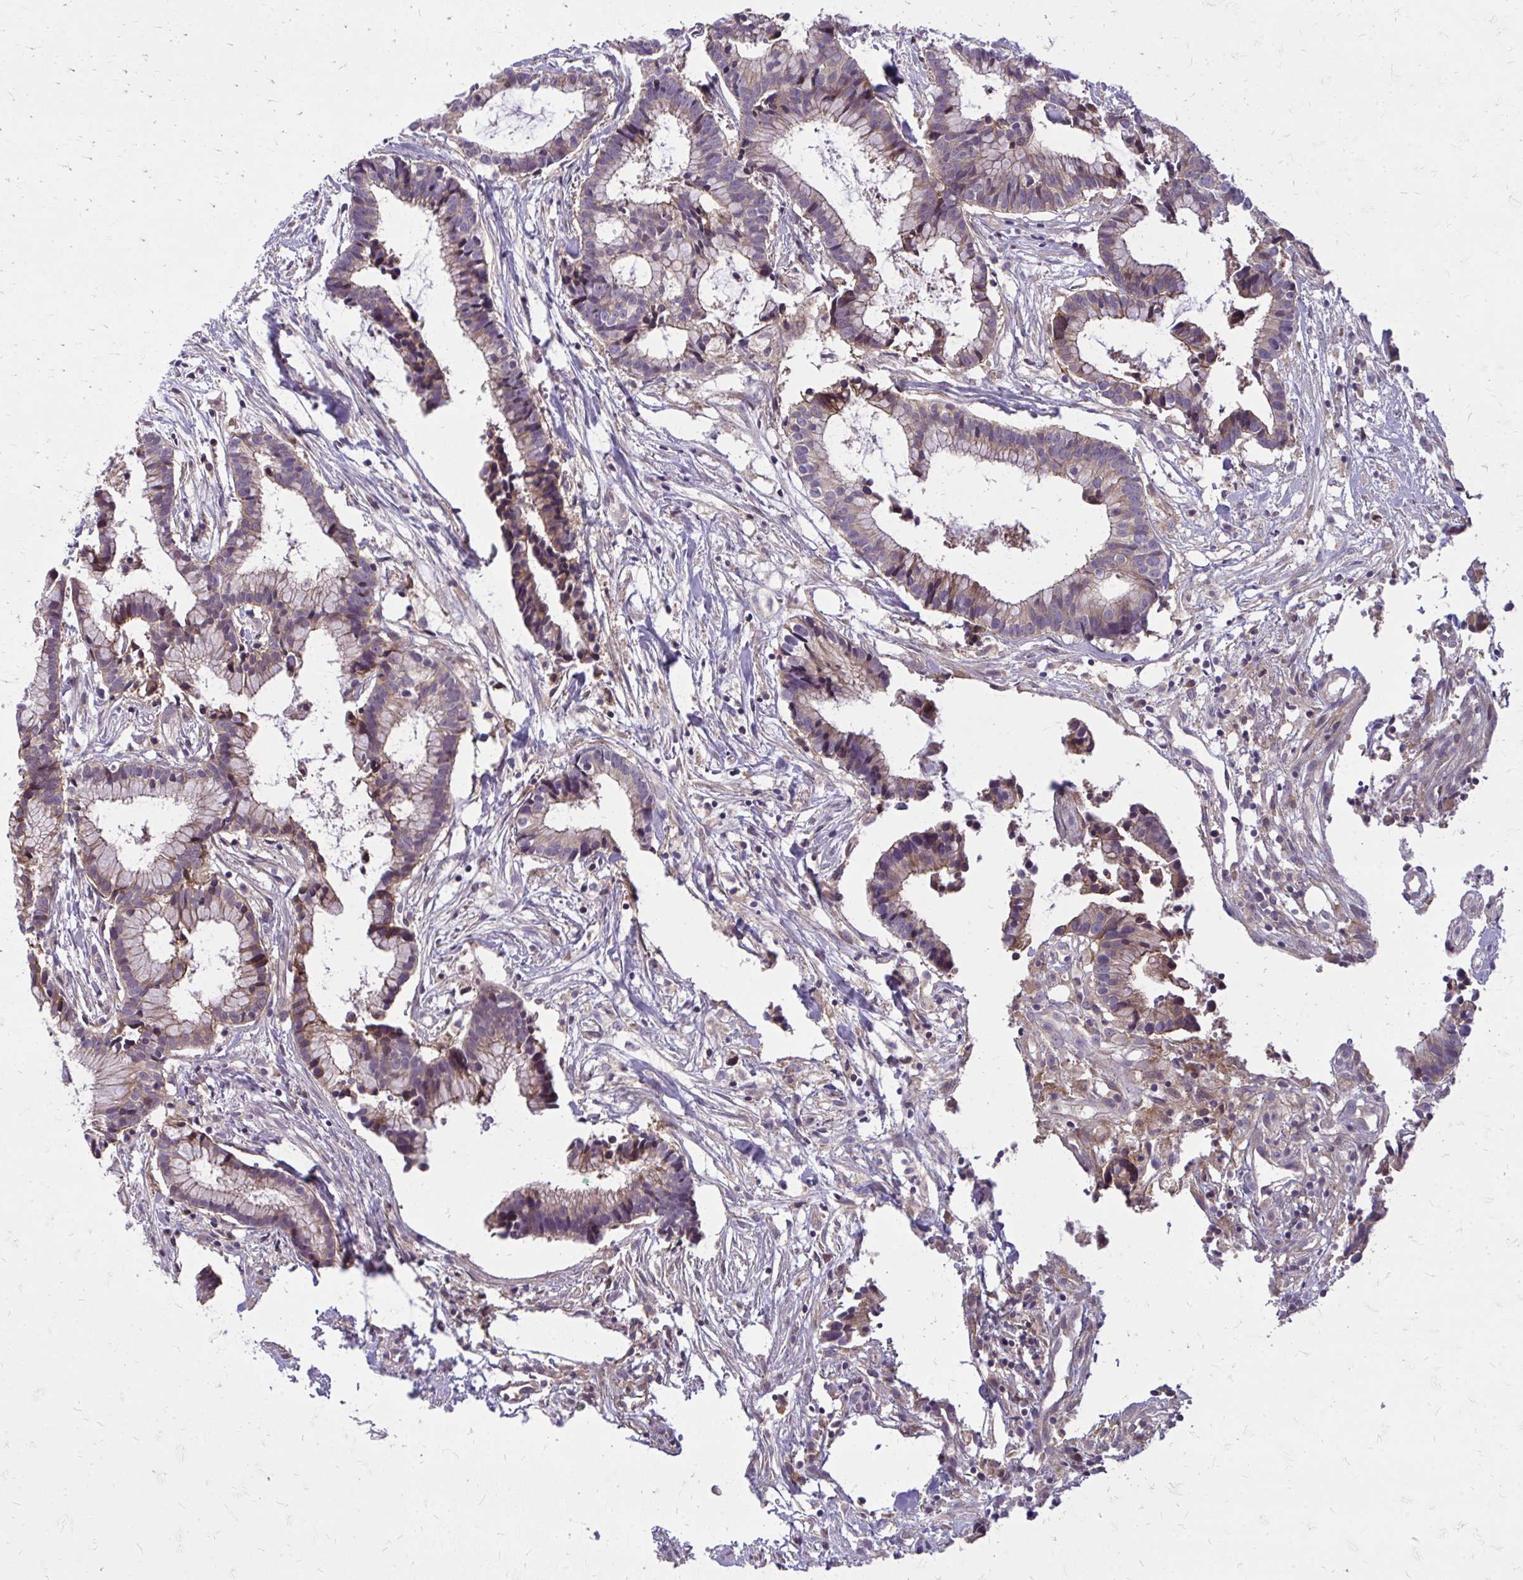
{"staining": {"intensity": "weak", "quantity": "25%-75%", "location": "cytoplasmic/membranous"}, "tissue": "colorectal cancer", "cell_type": "Tumor cells", "image_type": "cancer", "snomed": [{"axis": "morphology", "description": "Adenocarcinoma, NOS"}, {"axis": "topography", "description": "Colon"}], "caption": "DAB (3,3'-diaminobenzidine) immunohistochemical staining of human colorectal adenocarcinoma shows weak cytoplasmic/membranous protein positivity in about 25%-75% of tumor cells.", "gene": "OXNAD1", "patient": {"sex": "female", "age": 78}}